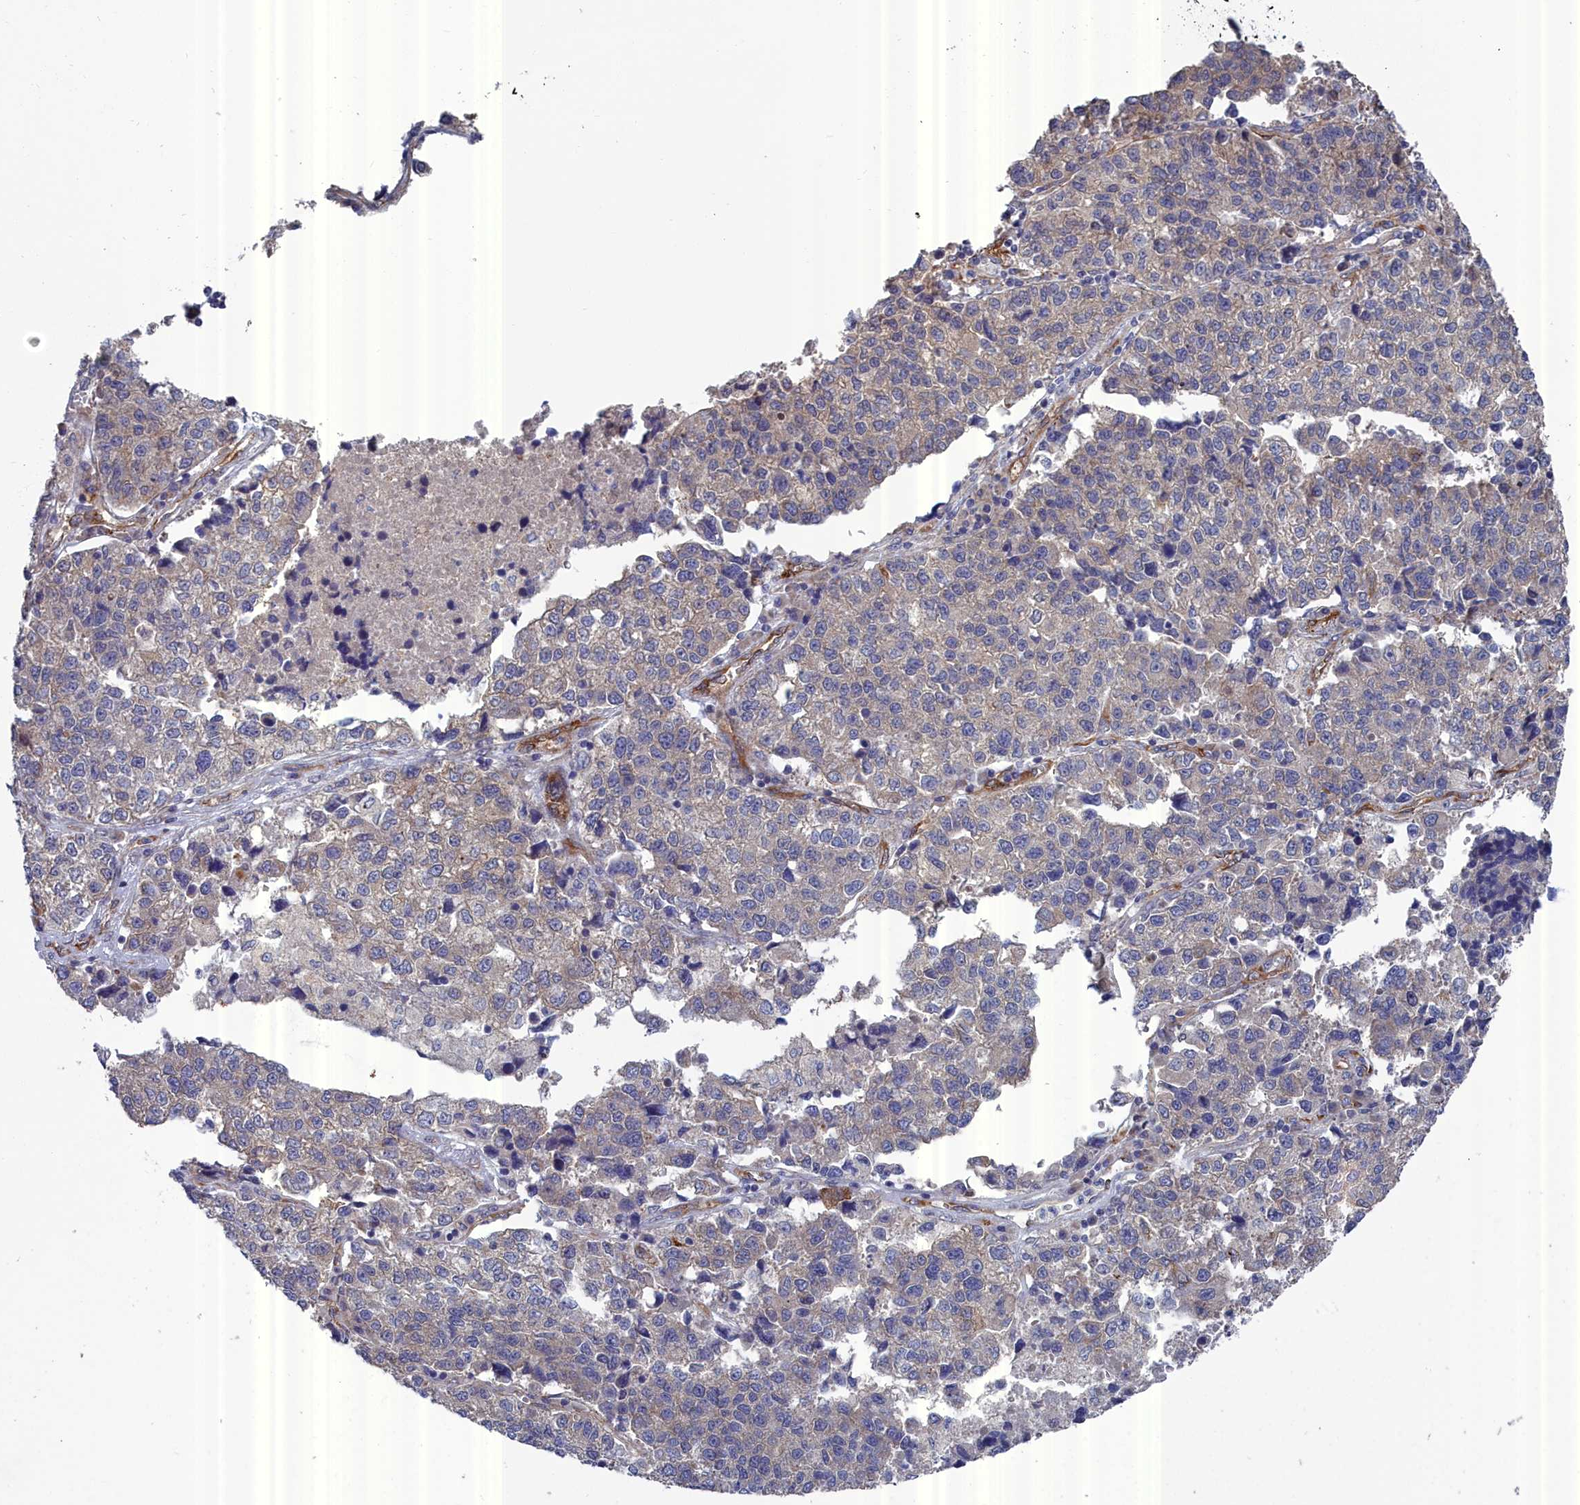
{"staining": {"intensity": "negative", "quantity": "none", "location": "none"}, "tissue": "lung cancer", "cell_type": "Tumor cells", "image_type": "cancer", "snomed": [{"axis": "morphology", "description": "Adenocarcinoma, NOS"}, {"axis": "topography", "description": "Lung"}], "caption": "IHC image of neoplastic tissue: human adenocarcinoma (lung) stained with DAB demonstrates no significant protein staining in tumor cells.", "gene": "RDX", "patient": {"sex": "male", "age": 49}}